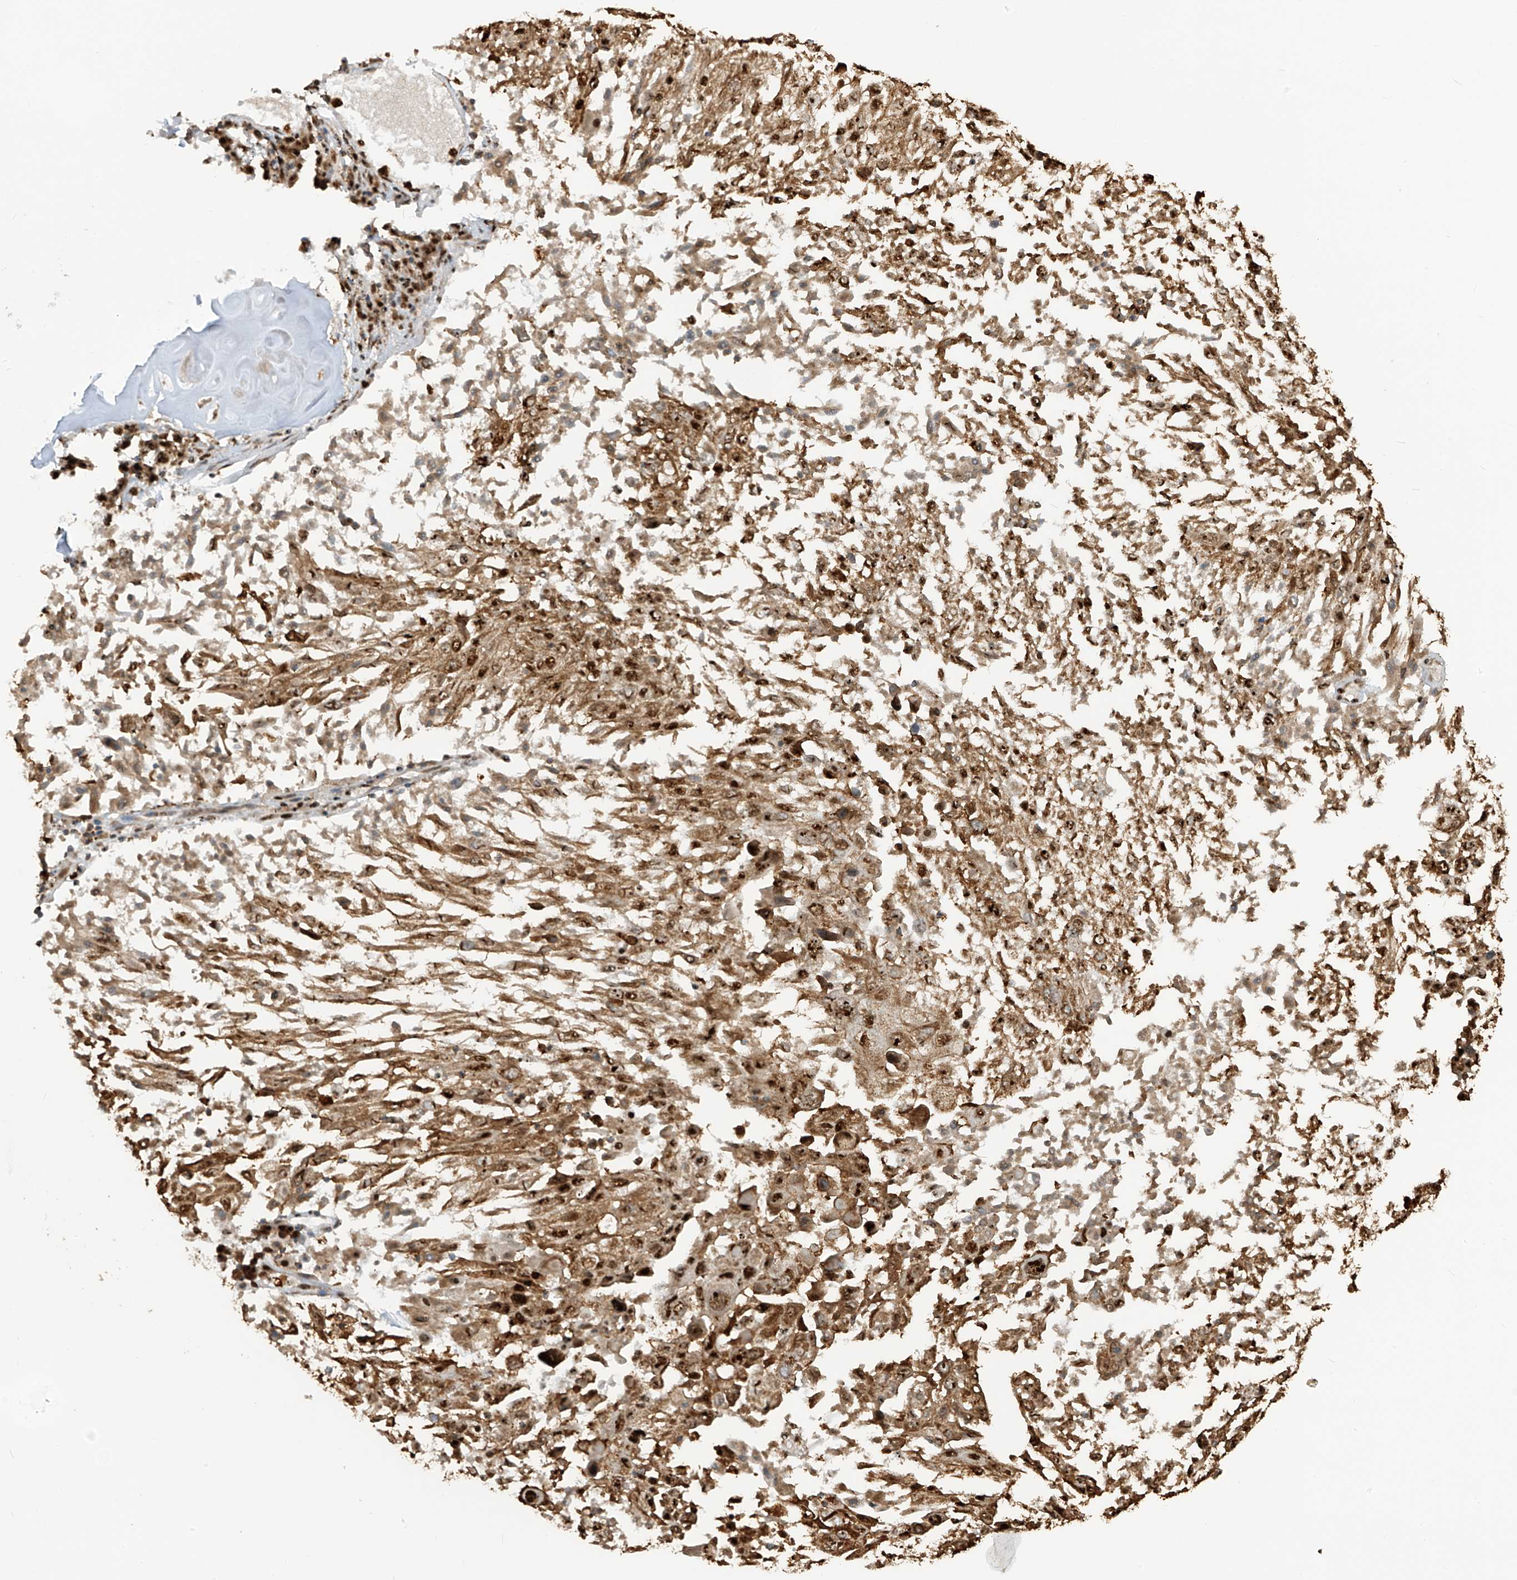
{"staining": {"intensity": "strong", "quantity": ">75%", "location": "cytoplasmic/membranous,nuclear"}, "tissue": "lung cancer", "cell_type": "Tumor cells", "image_type": "cancer", "snomed": [{"axis": "morphology", "description": "Squamous cell carcinoma, NOS"}, {"axis": "topography", "description": "Lung"}], "caption": "Lung squamous cell carcinoma stained for a protein exhibits strong cytoplasmic/membranous and nuclear positivity in tumor cells.", "gene": "LBH", "patient": {"sex": "male", "age": 65}}